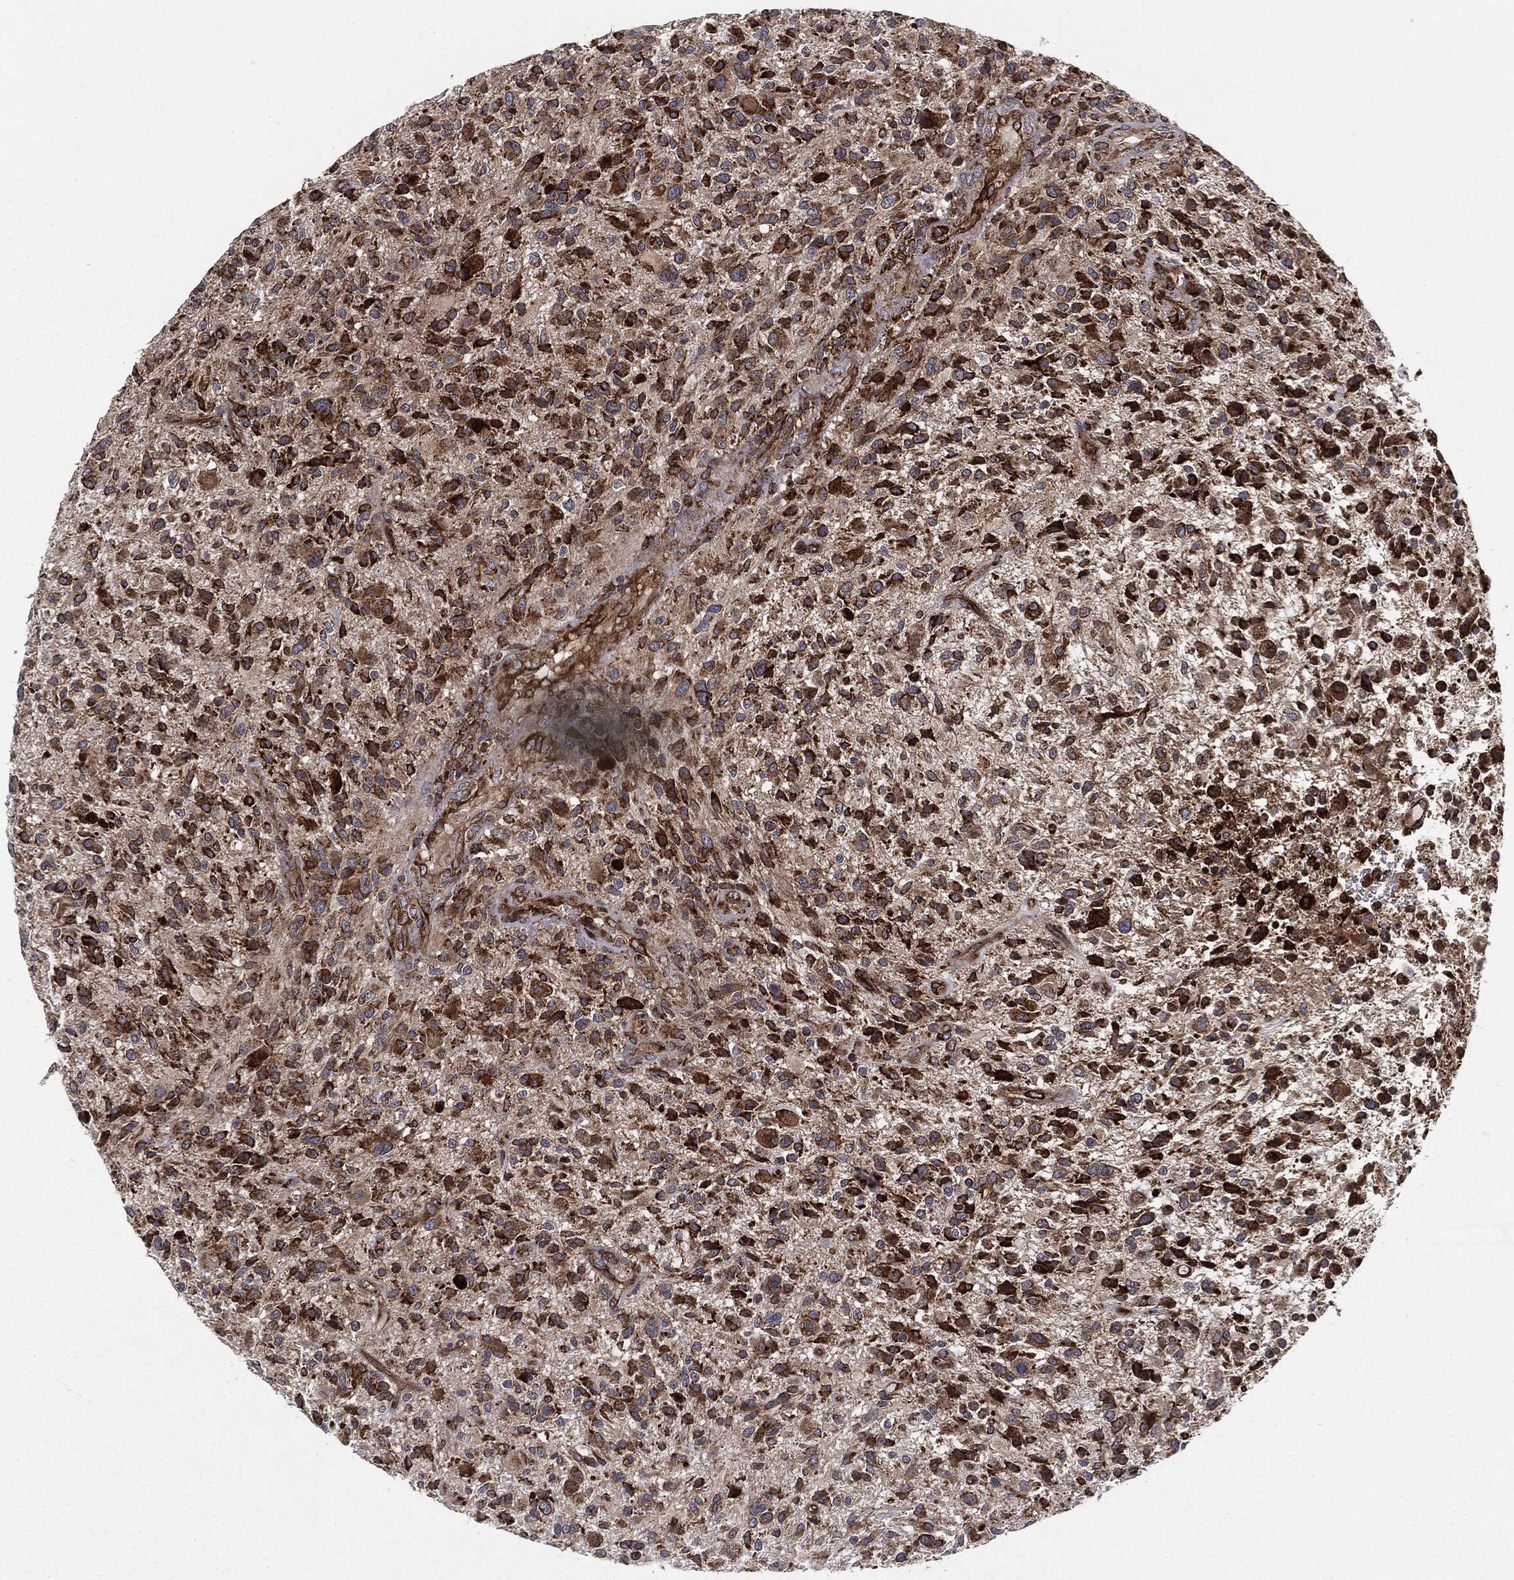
{"staining": {"intensity": "strong", "quantity": ">75%", "location": "cytoplasmic/membranous"}, "tissue": "glioma", "cell_type": "Tumor cells", "image_type": "cancer", "snomed": [{"axis": "morphology", "description": "Glioma, malignant, High grade"}, {"axis": "topography", "description": "Brain"}], "caption": "Glioma stained for a protein (brown) demonstrates strong cytoplasmic/membranous positive positivity in about >75% of tumor cells.", "gene": "CYLD", "patient": {"sex": "male", "age": 47}}